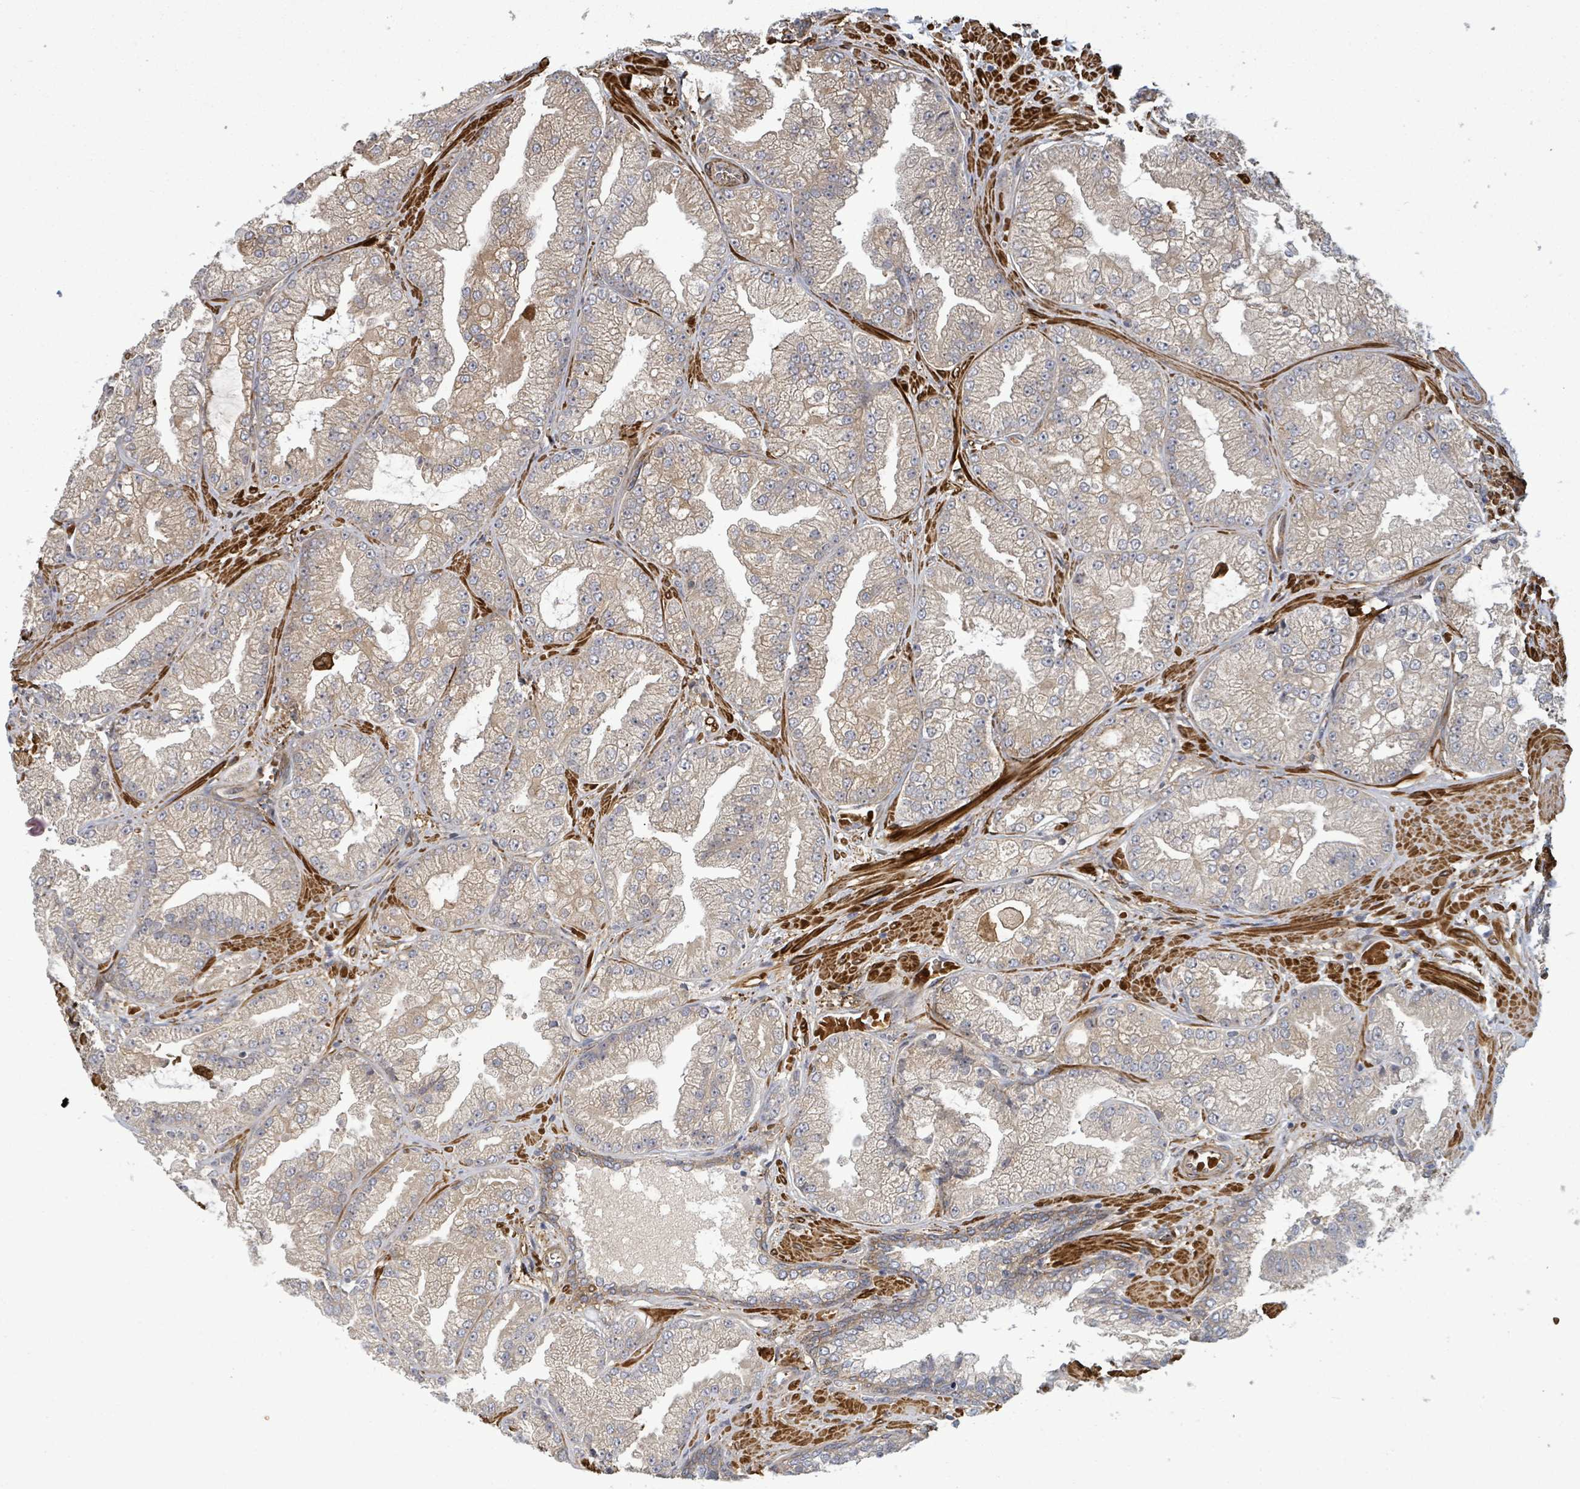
{"staining": {"intensity": "weak", "quantity": "25%-75%", "location": "cytoplasmic/membranous"}, "tissue": "prostate cancer", "cell_type": "Tumor cells", "image_type": "cancer", "snomed": [{"axis": "morphology", "description": "Adenocarcinoma, Low grade"}, {"axis": "topography", "description": "Prostate"}], "caption": "A brown stain labels weak cytoplasmic/membranous staining of a protein in human adenocarcinoma (low-grade) (prostate) tumor cells. The protein is shown in brown color, while the nuclei are stained blue.", "gene": "MAP3K6", "patient": {"sex": "male", "age": 57}}